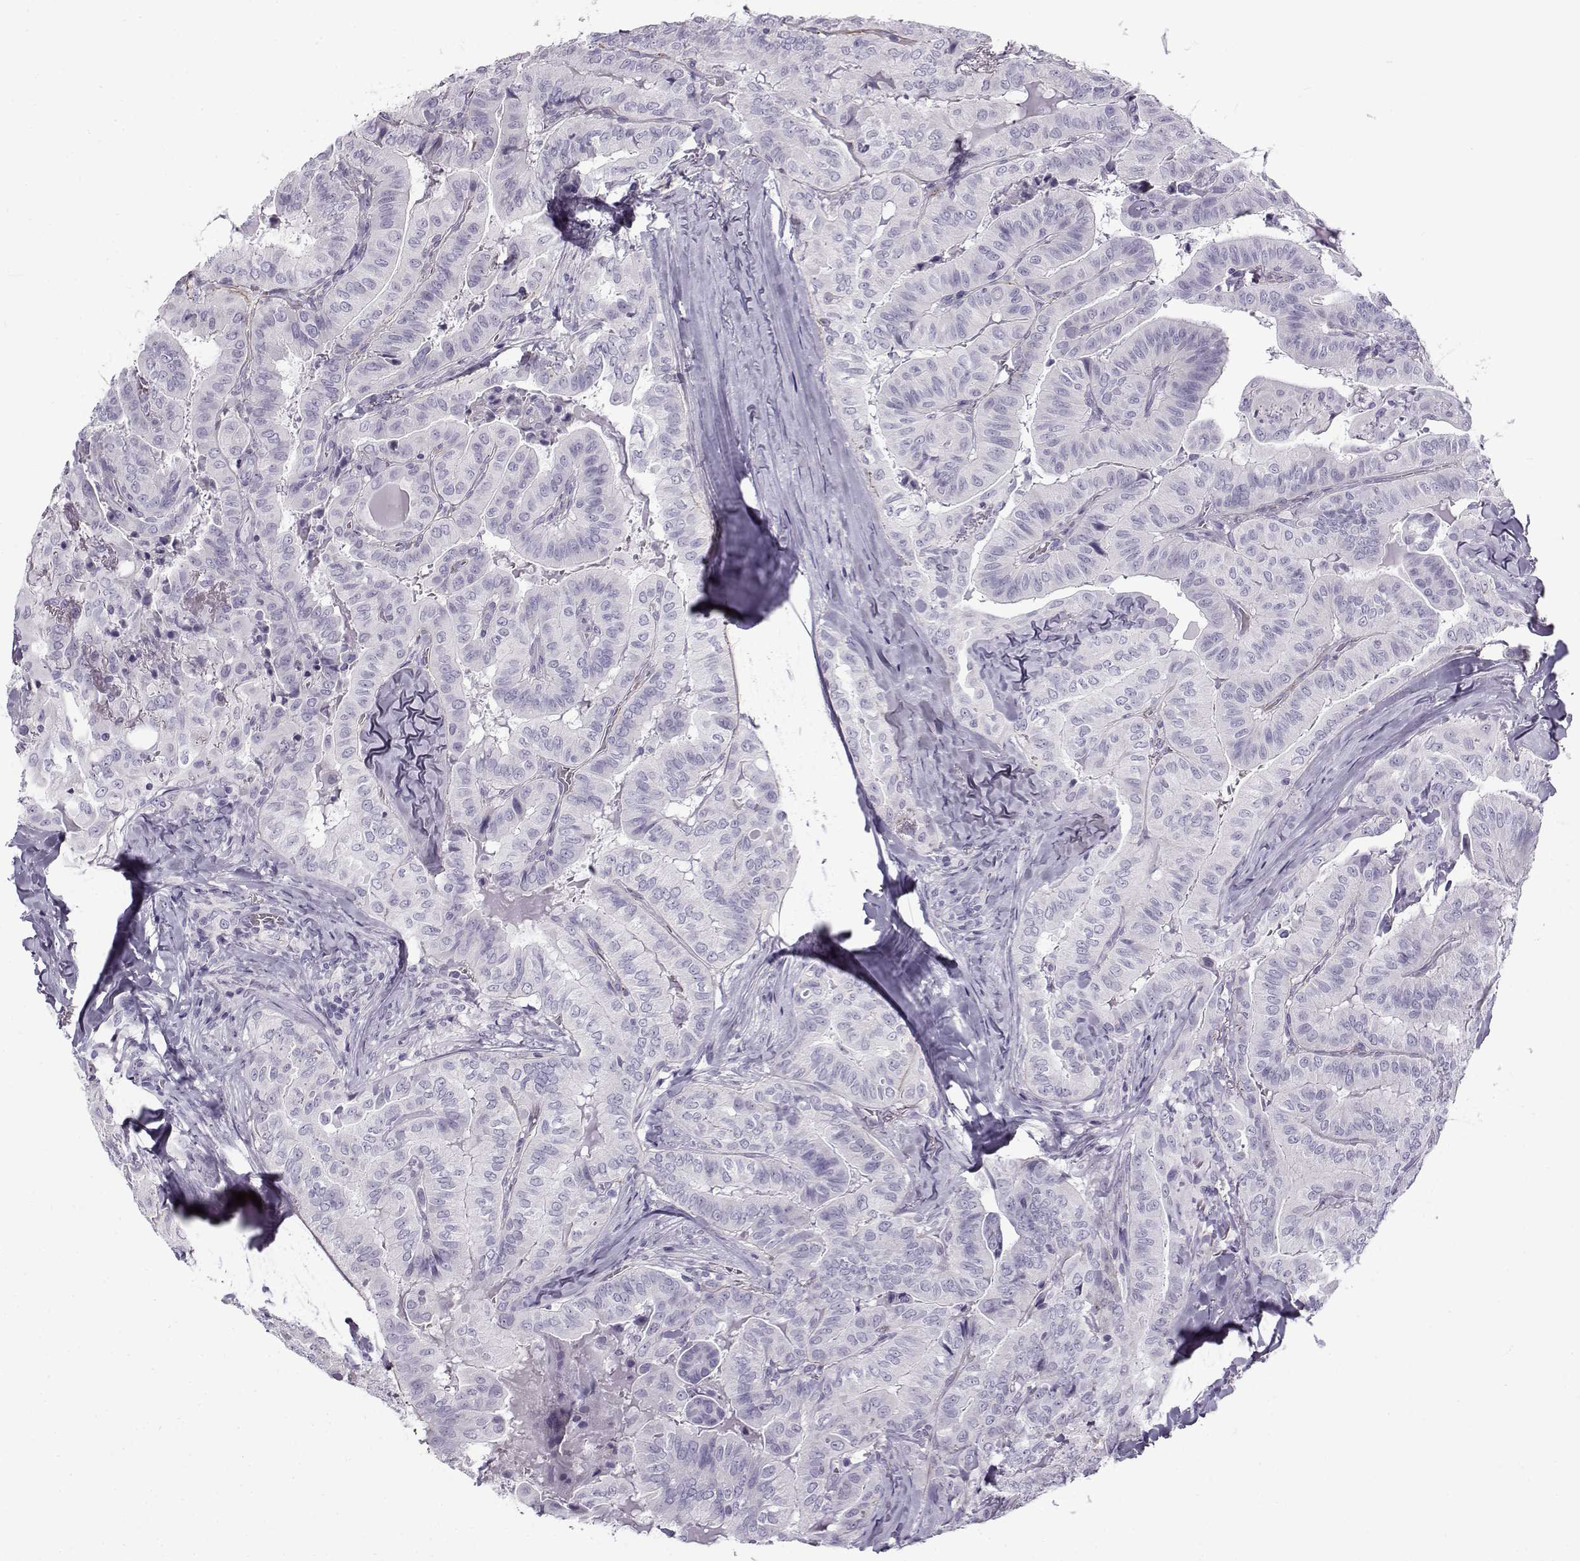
{"staining": {"intensity": "negative", "quantity": "none", "location": "none"}, "tissue": "thyroid cancer", "cell_type": "Tumor cells", "image_type": "cancer", "snomed": [{"axis": "morphology", "description": "Papillary adenocarcinoma, NOS"}, {"axis": "topography", "description": "Thyroid gland"}], "caption": "A micrograph of human papillary adenocarcinoma (thyroid) is negative for staining in tumor cells.", "gene": "GTSF1L", "patient": {"sex": "female", "age": 68}}